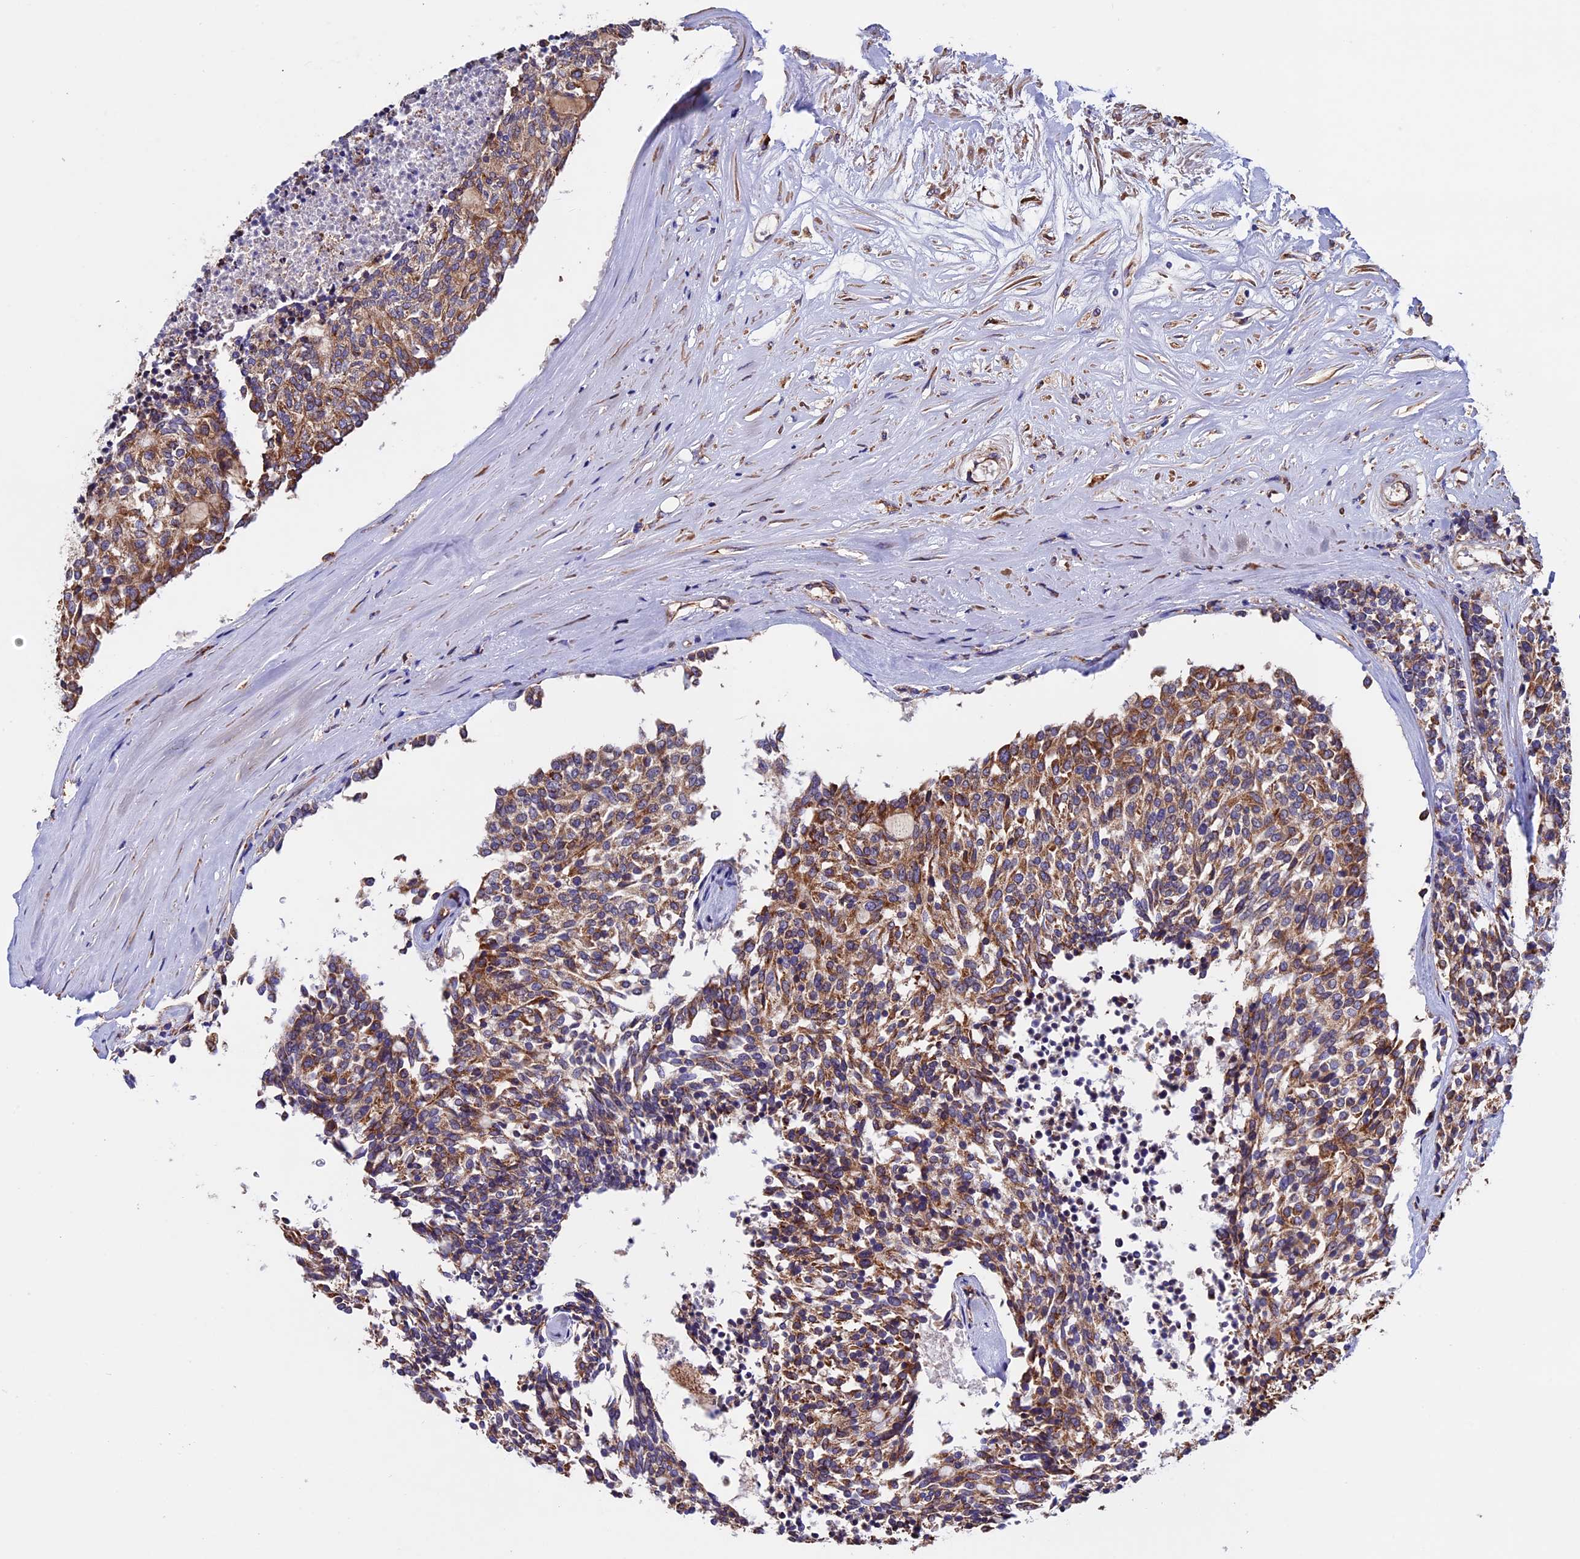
{"staining": {"intensity": "moderate", "quantity": ">75%", "location": "cytoplasmic/membranous"}, "tissue": "carcinoid", "cell_type": "Tumor cells", "image_type": "cancer", "snomed": [{"axis": "morphology", "description": "Carcinoid, malignant, NOS"}, {"axis": "topography", "description": "Pancreas"}], "caption": "Immunohistochemistry of carcinoid (malignant) exhibits medium levels of moderate cytoplasmic/membranous expression in approximately >75% of tumor cells.", "gene": "BTBD3", "patient": {"sex": "female", "age": 54}}